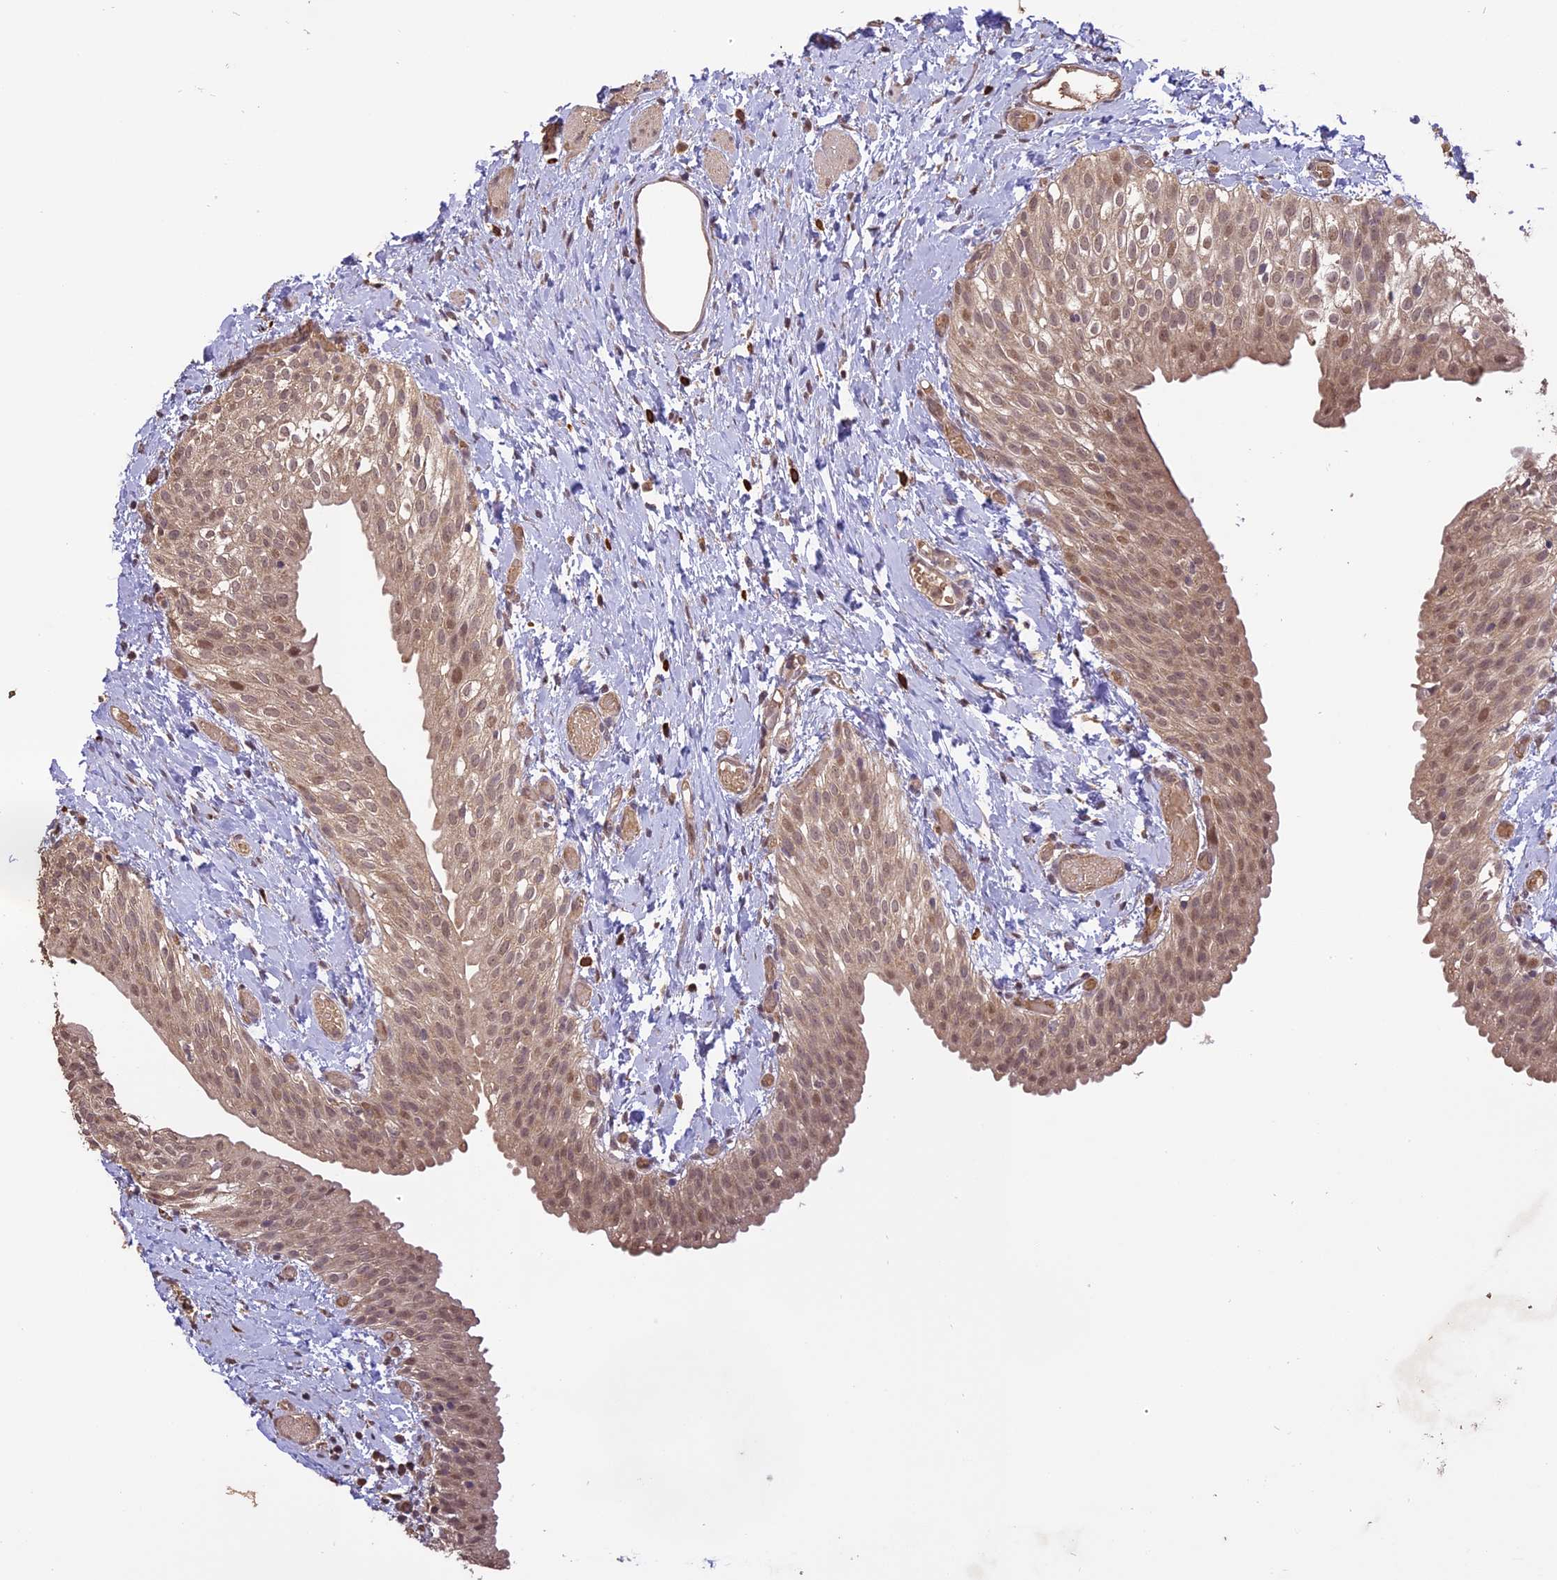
{"staining": {"intensity": "weak", "quantity": ">75%", "location": "cytoplasmic/membranous,nuclear"}, "tissue": "urinary bladder", "cell_type": "Urothelial cells", "image_type": "normal", "snomed": [{"axis": "morphology", "description": "Normal tissue, NOS"}, {"axis": "topography", "description": "Urinary bladder"}], "caption": "Immunohistochemistry (IHC) (DAB) staining of benign human urinary bladder reveals weak cytoplasmic/membranous,nuclear protein positivity in about >75% of urothelial cells.", "gene": "TIGD7", "patient": {"sex": "male", "age": 1}}